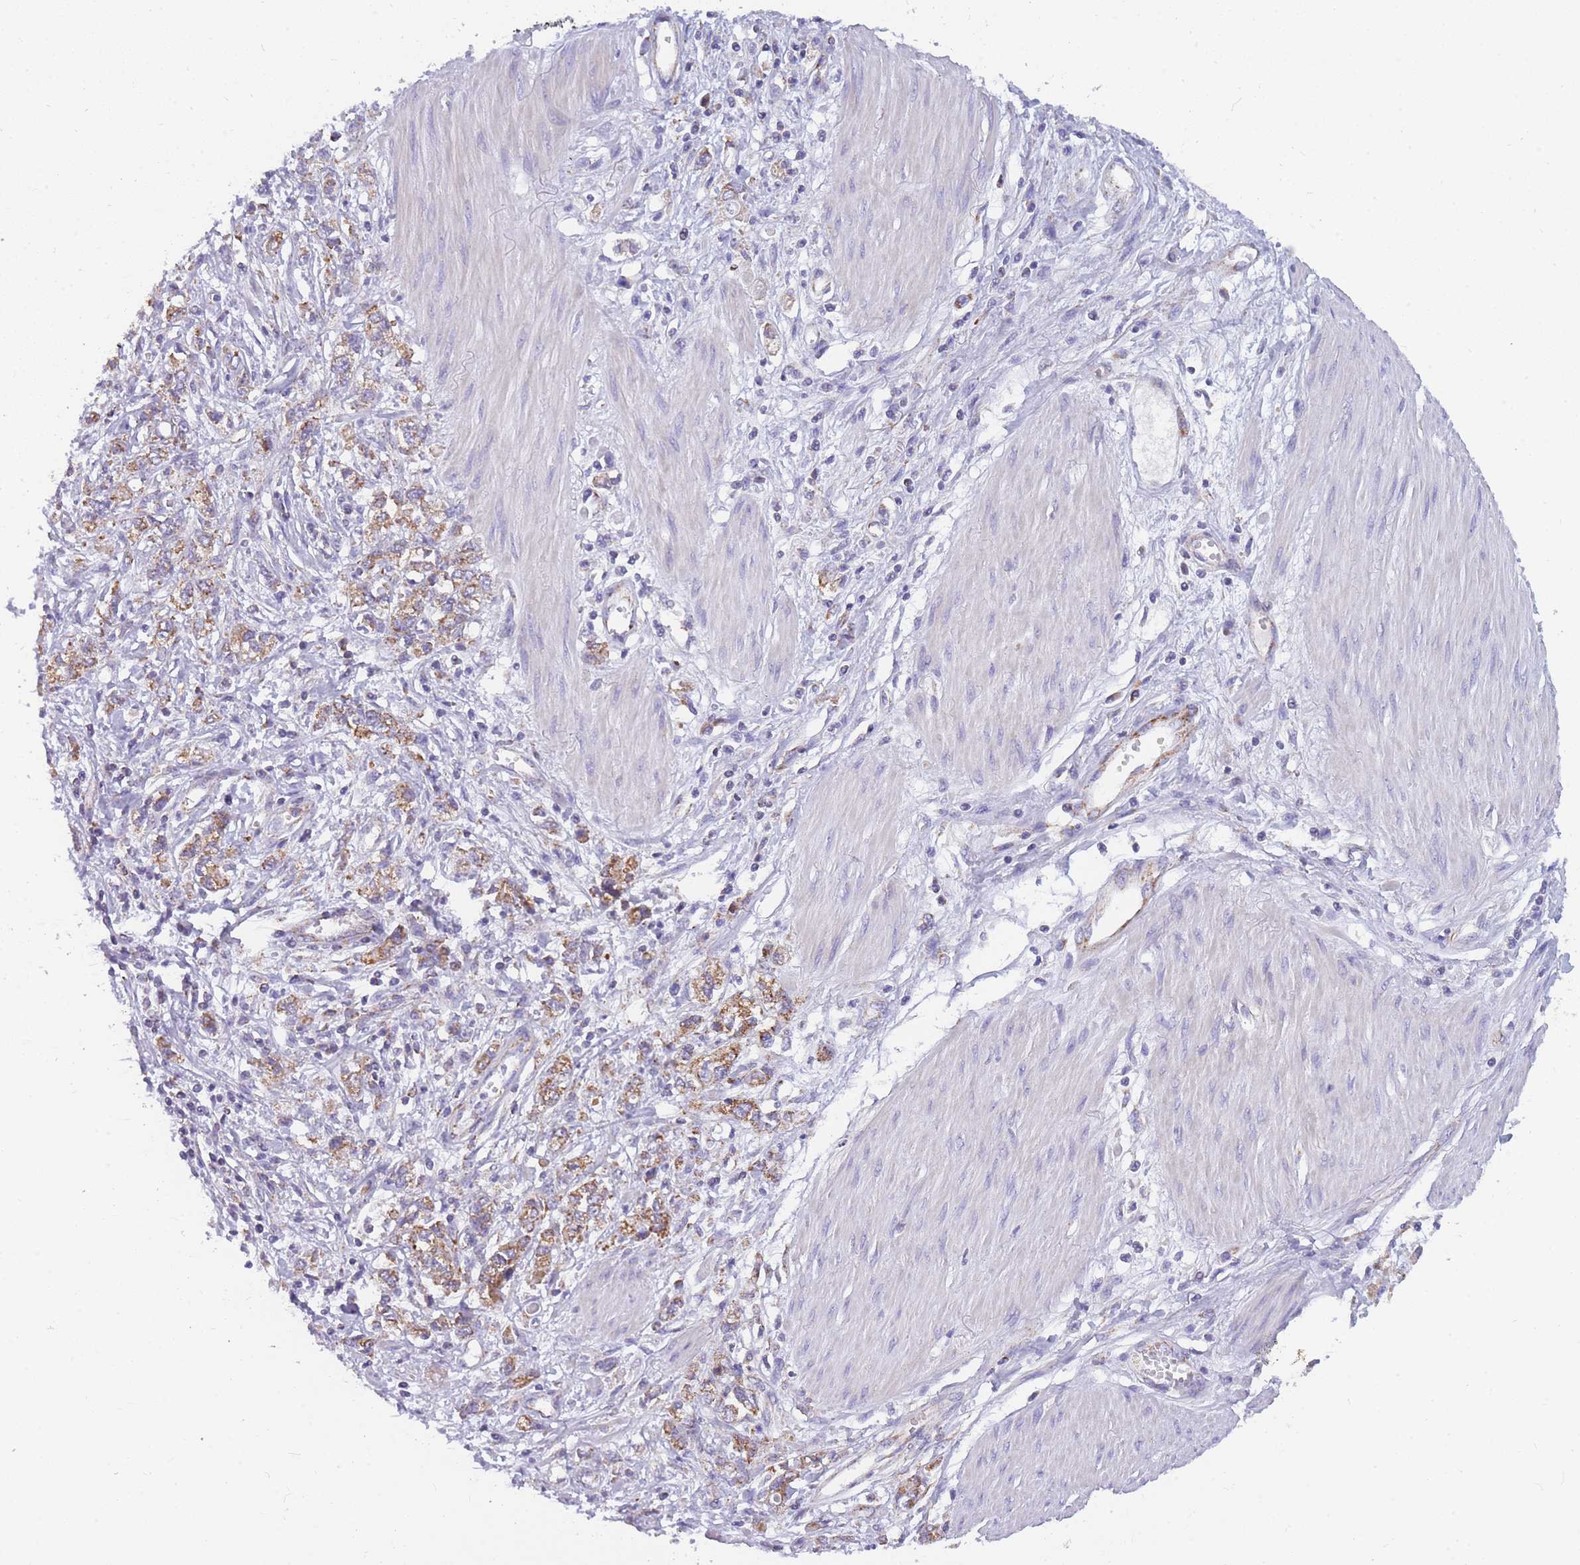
{"staining": {"intensity": "moderate", "quantity": ">75%", "location": "cytoplasmic/membranous"}, "tissue": "stomach cancer", "cell_type": "Tumor cells", "image_type": "cancer", "snomed": [{"axis": "morphology", "description": "Adenocarcinoma, NOS"}, {"axis": "topography", "description": "Stomach"}], "caption": "IHC photomicrograph of human stomach adenocarcinoma stained for a protein (brown), which reveals medium levels of moderate cytoplasmic/membranous expression in approximately >75% of tumor cells.", "gene": "MRPS11", "patient": {"sex": "female", "age": 76}}